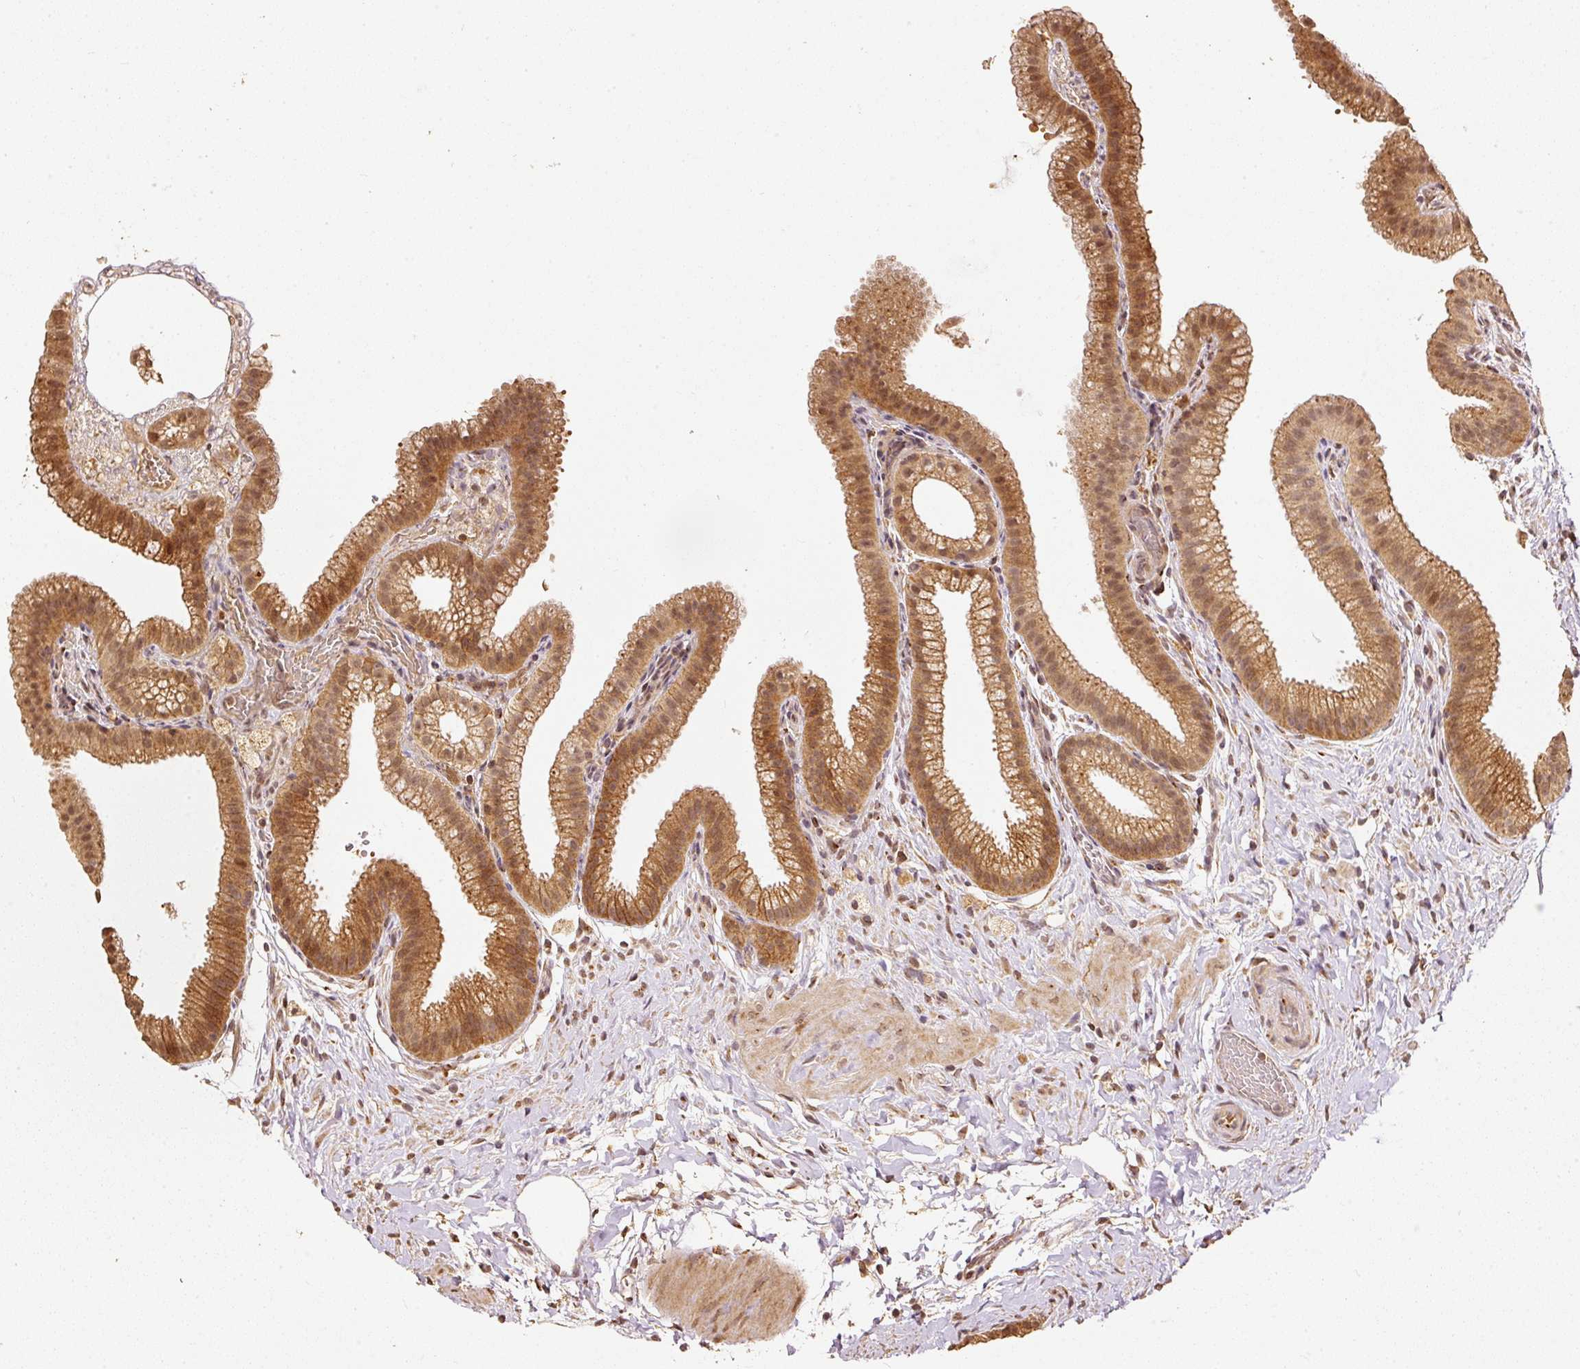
{"staining": {"intensity": "moderate", "quantity": ">75%", "location": "cytoplasmic/membranous"}, "tissue": "gallbladder", "cell_type": "Glandular cells", "image_type": "normal", "snomed": [{"axis": "morphology", "description": "Normal tissue, NOS"}, {"axis": "topography", "description": "Gallbladder"}], "caption": "A high-resolution image shows immunohistochemistry staining of unremarkable gallbladder, which exhibits moderate cytoplasmic/membranous expression in approximately >75% of glandular cells.", "gene": "FUT8", "patient": {"sex": "female", "age": 63}}